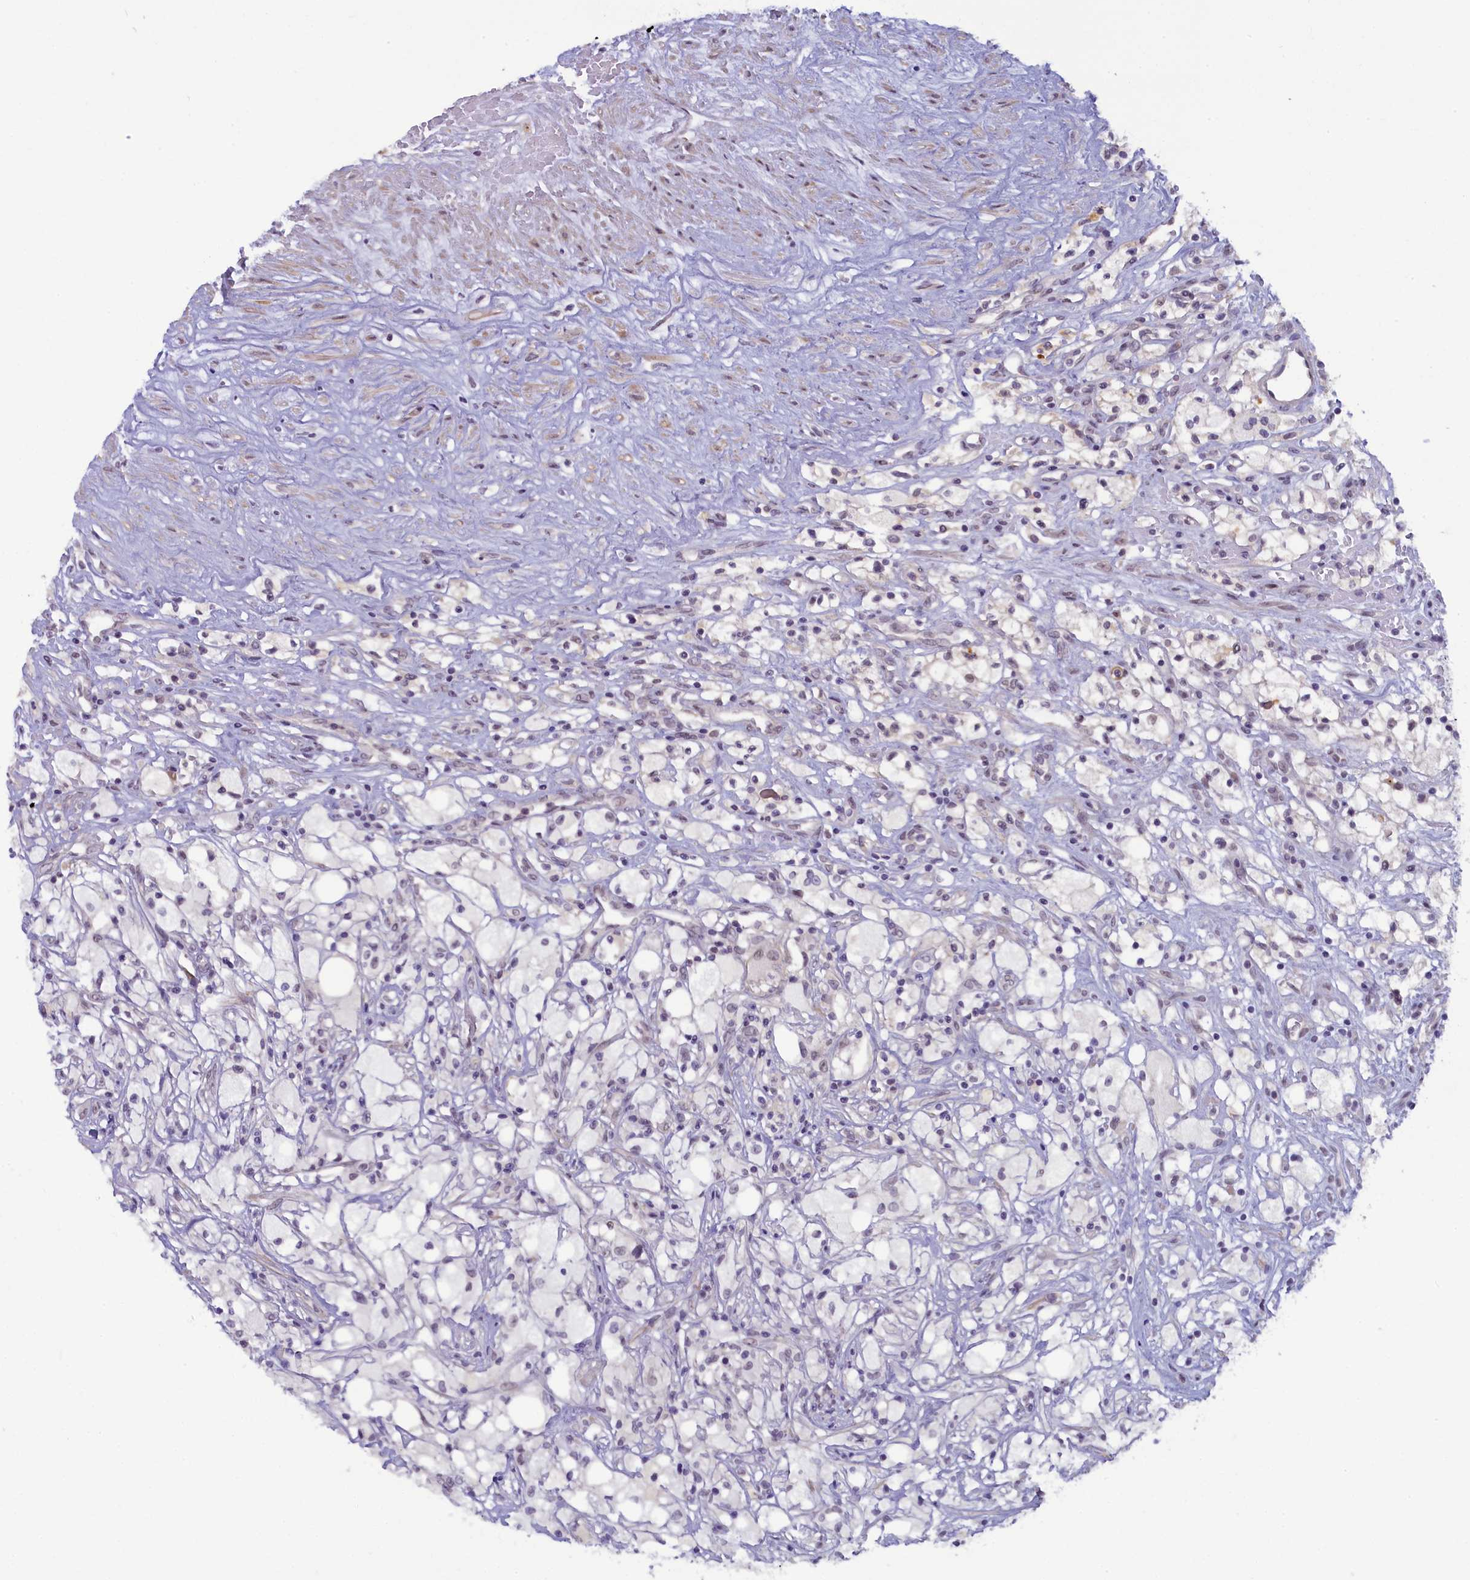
{"staining": {"intensity": "weak", "quantity": "<25%", "location": "nuclear"}, "tissue": "renal cancer", "cell_type": "Tumor cells", "image_type": "cancer", "snomed": [{"axis": "morphology", "description": "Adenocarcinoma, NOS"}, {"axis": "topography", "description": "Kidney"}], "caption": "There is no significant positivity in tumor cells of renal adenocarcinoma.", "gene": "CRAMP1", "patient": {"sex": "male", "age": 59}}